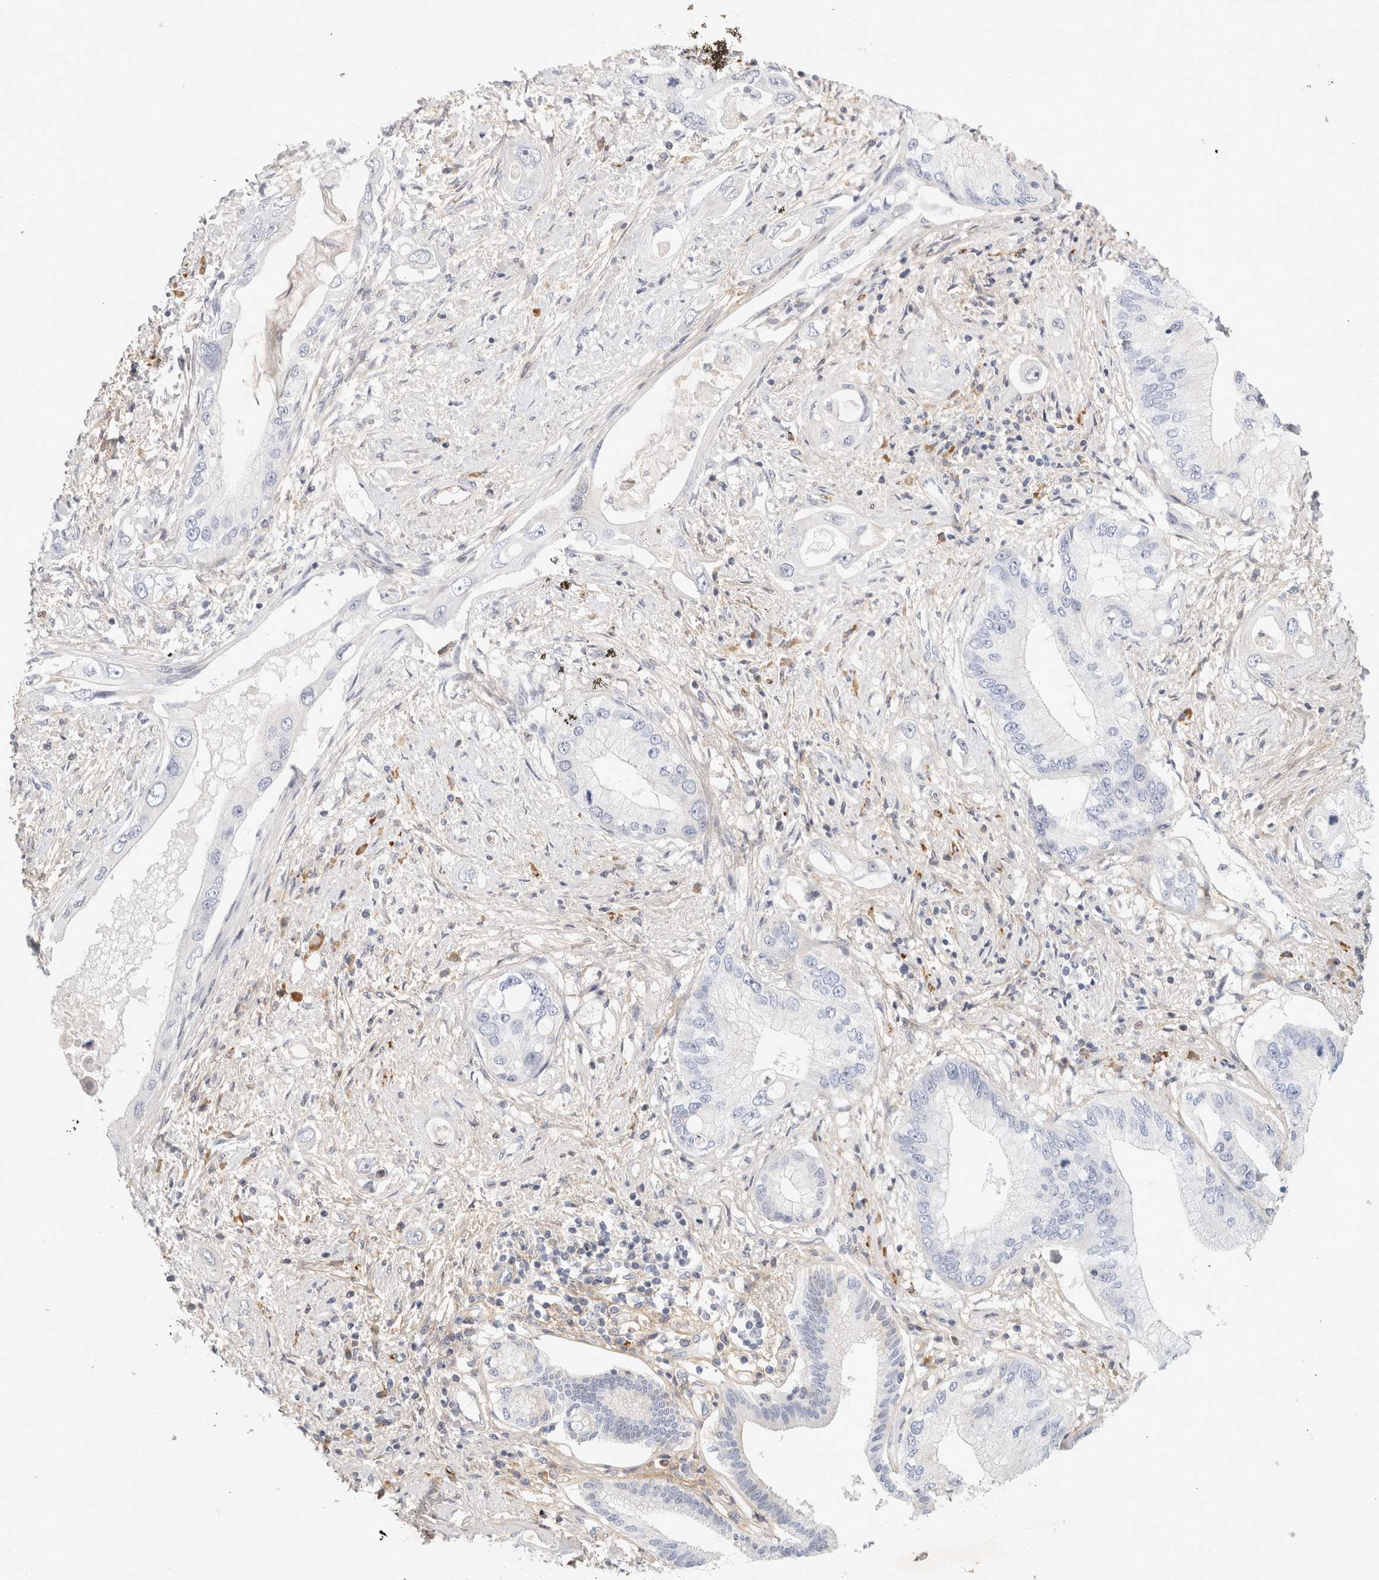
{"staining": {"intensity": "negative", "quantity": "none", "location": "none"}, "tissue": "pancreatic cancer", "cell_type": "Tumor cells", "image_type": "cancer", "snomed": [{"axis": "morphology", "description": "Inflammation, NOS"}, {"axis": "morphology", "description": "Adenocarcinoma, NOS"}, {"axis": "topography", "description": "Pancreas"}], "caption": "There is no significant positivity in tumor cells of pancreatic cancer.", "gene": "FGL2", "patient": {"sex": "female", "age": 56}}